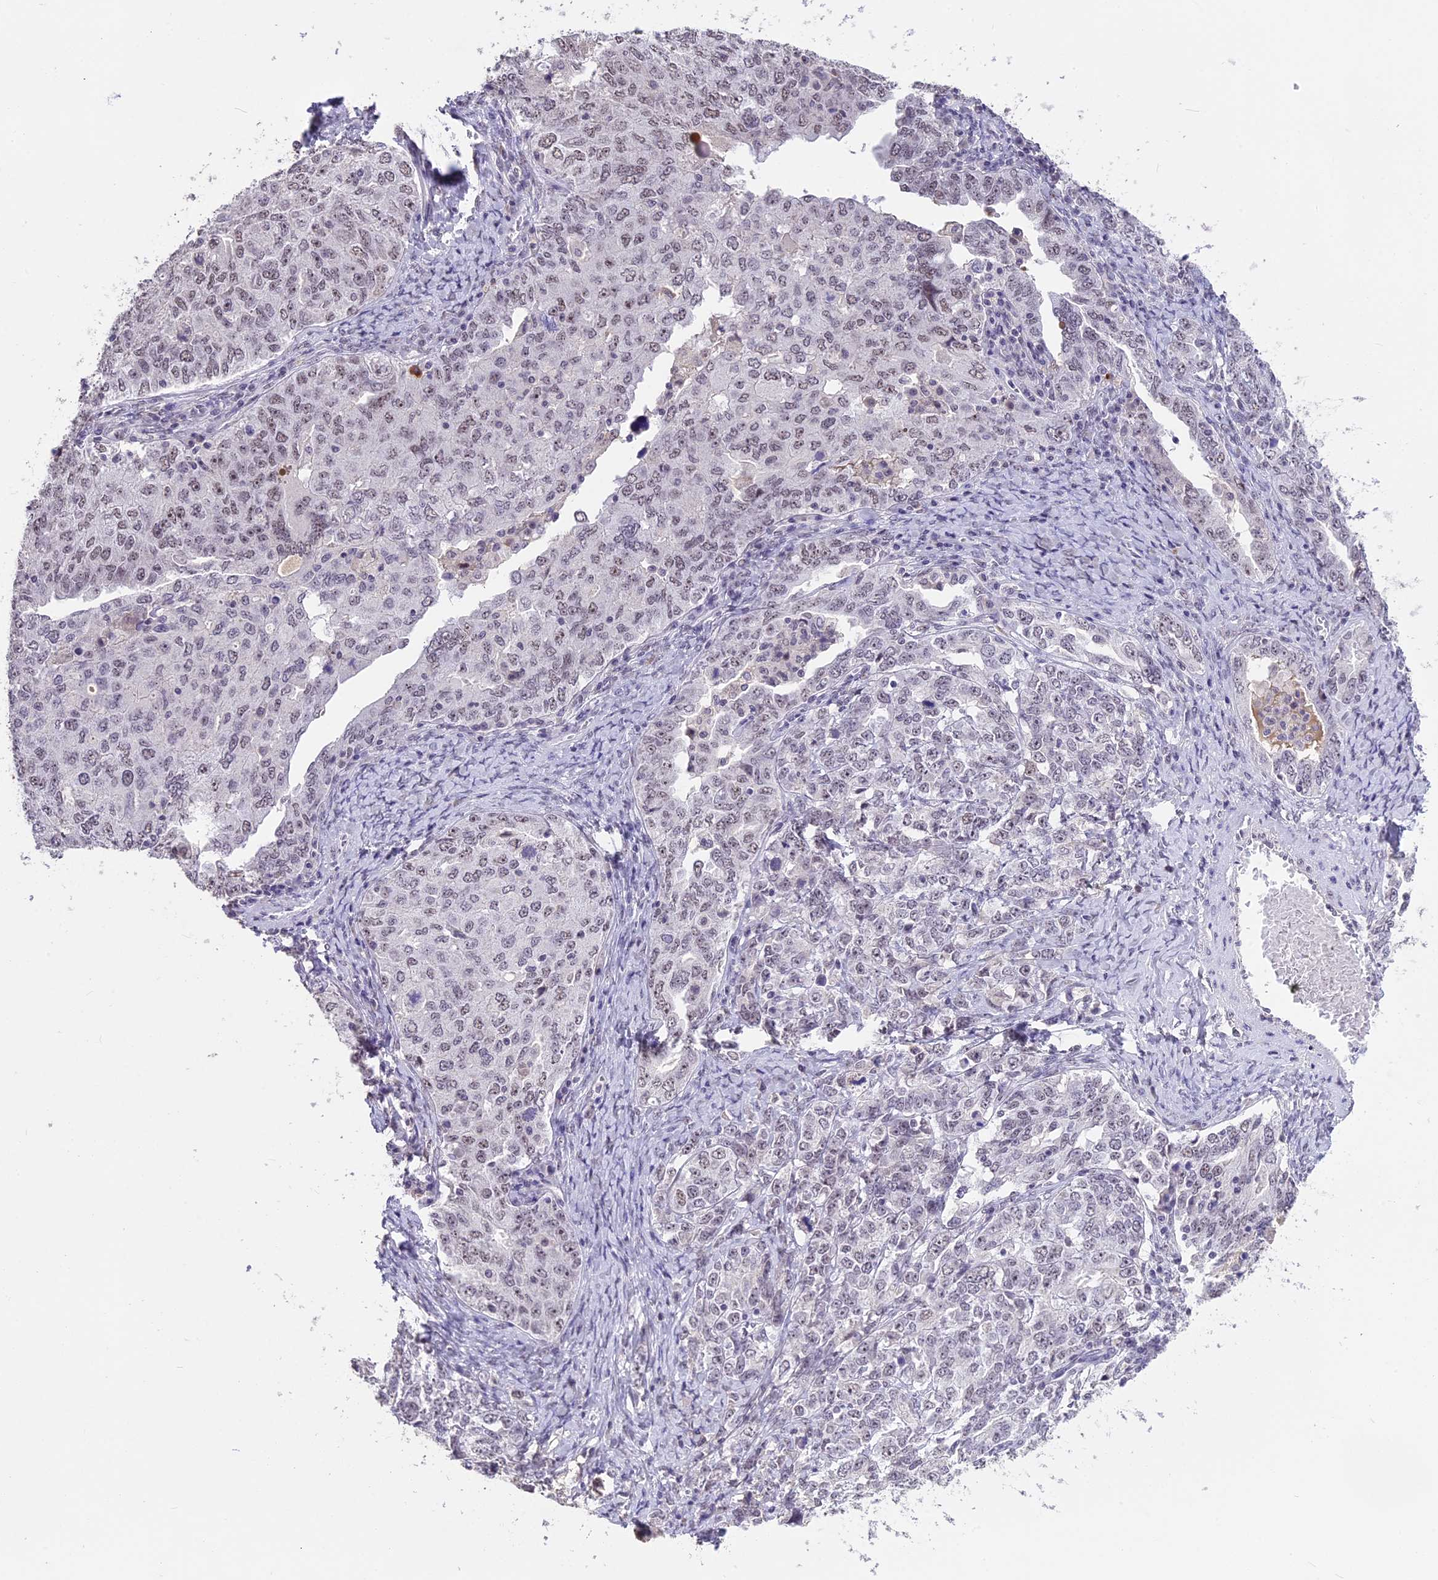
{"staining": {"intensity": "weak", "quantity": "25%-75%", "location": "nuclear"}, "tissue": "ovarian cancer", "cell_type": "Tumor cells", "image_type": "cancer", "snomed": [{"axis": "morphology", "description": "Carcinoma, endometroid"}, {"axis": "topography", "description": "Ovary"}], "caption": "Immunohistochemistry (IHC) of human ovarian cancer (endometroid carcinoma) demonstrates low levels of weak nuclear positivity in approximately 25%-75% of tumor cells.", "gene": "SETD2", "patient": {"sex": "female", "age": 62}}